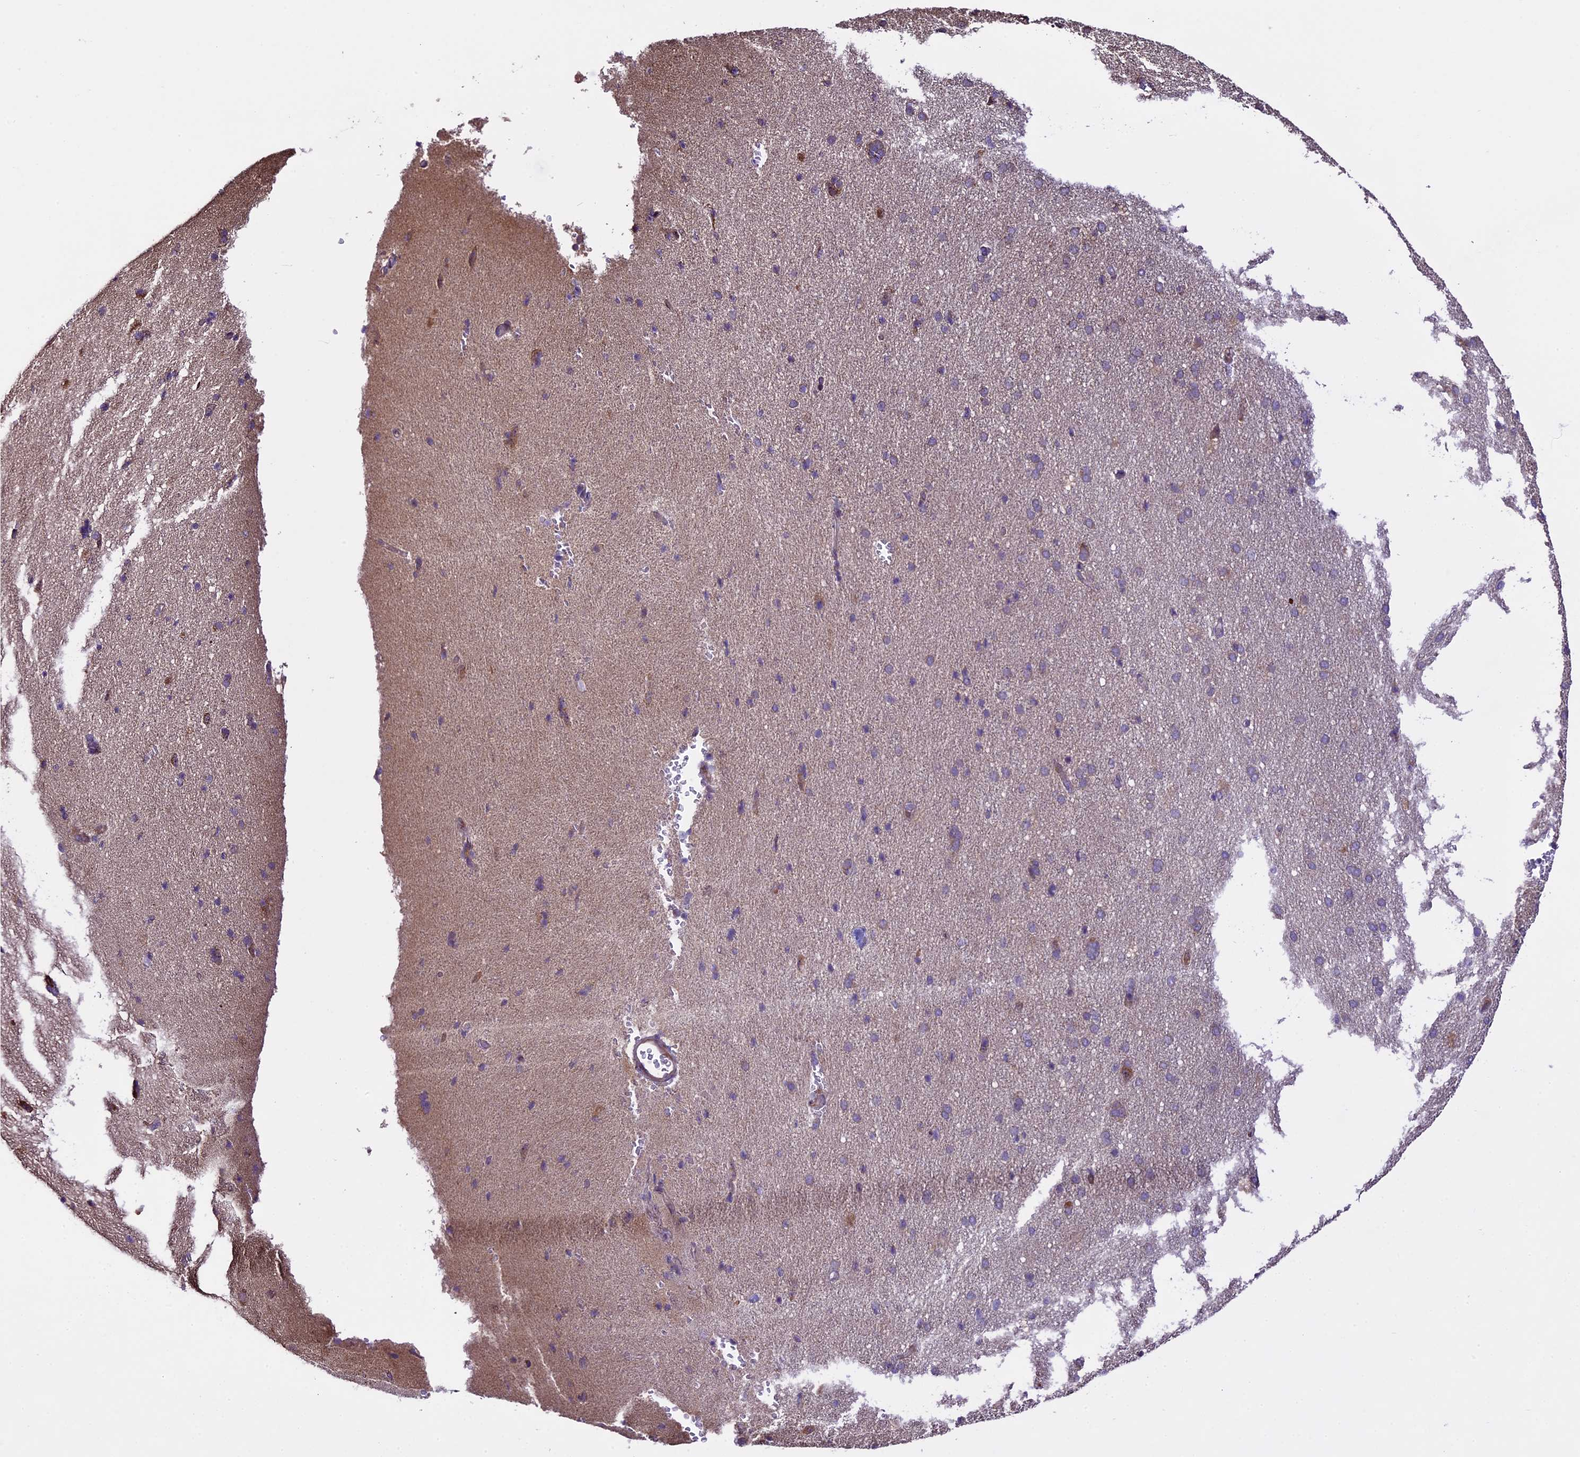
{"staining": {"intensity": "negative", "quantity": "none", "location": "none"}, "tissue": "cerebral cortex", "cell_type": "Endothelial cells", "image_type": "normal", "snomed": [{"axis": "morphology", "description": "Normal tissue, NOS"}, {"axis": "topography", "description": "Cerebral cortex"}], "caption": "IHC histopathology image of unremarkable human cerebral cortex stained for a protein (brown), which displays no expression in endothelial cells. Nuclei are stained in blue.", "gene": "SPIRE1", "patient": {"sex": "male", "age": 62}}